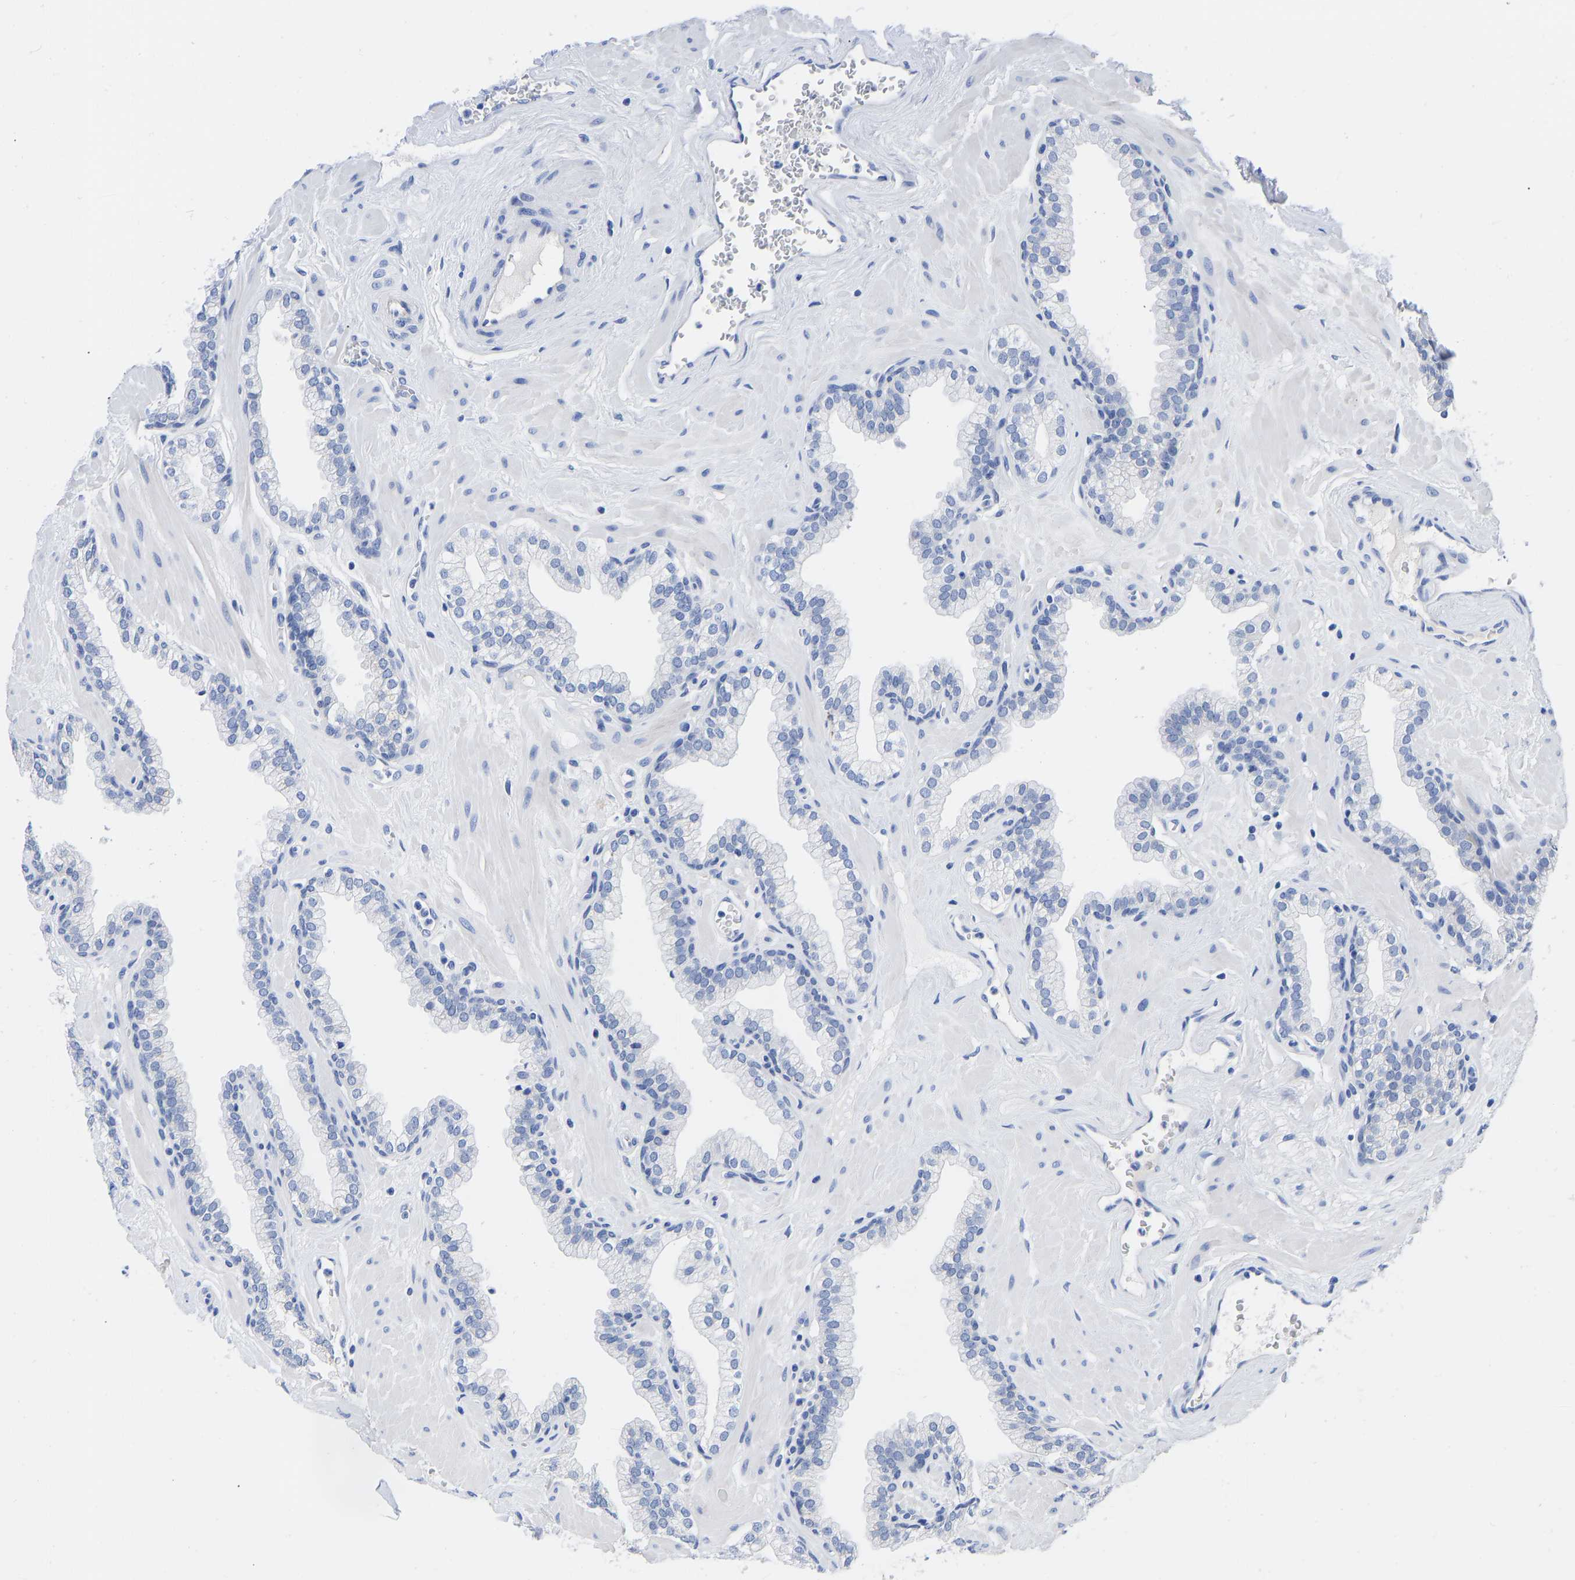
{"staining": {"intensity": "negative", "quantity": "none", "location": "none"}, "tissue": "prostate", "cell_type": "Glandular cells", "image_type": "normal", "snomed": [{"axis": "morphology", "description": "Normal tissue, NOS"}, {"axis": "morphology", "description": "Urothelial carcinoma, Low grade"}, {"axis": "topography", "description": "Urinary bladder"}, {"axis": "topography", "description": "Prostate"}], "caption": "The micrograph shows no significant expression in glandular cells of prostate. The staining was performed using DAB (3,3'-diaminobenzidine) to visualize the protein expression in brown, while the nuclei were stained in blue with hematoxylin (Magnification: 20x).", "gene": "GPA33", "patient": {"sex": "male", "age": 60}}